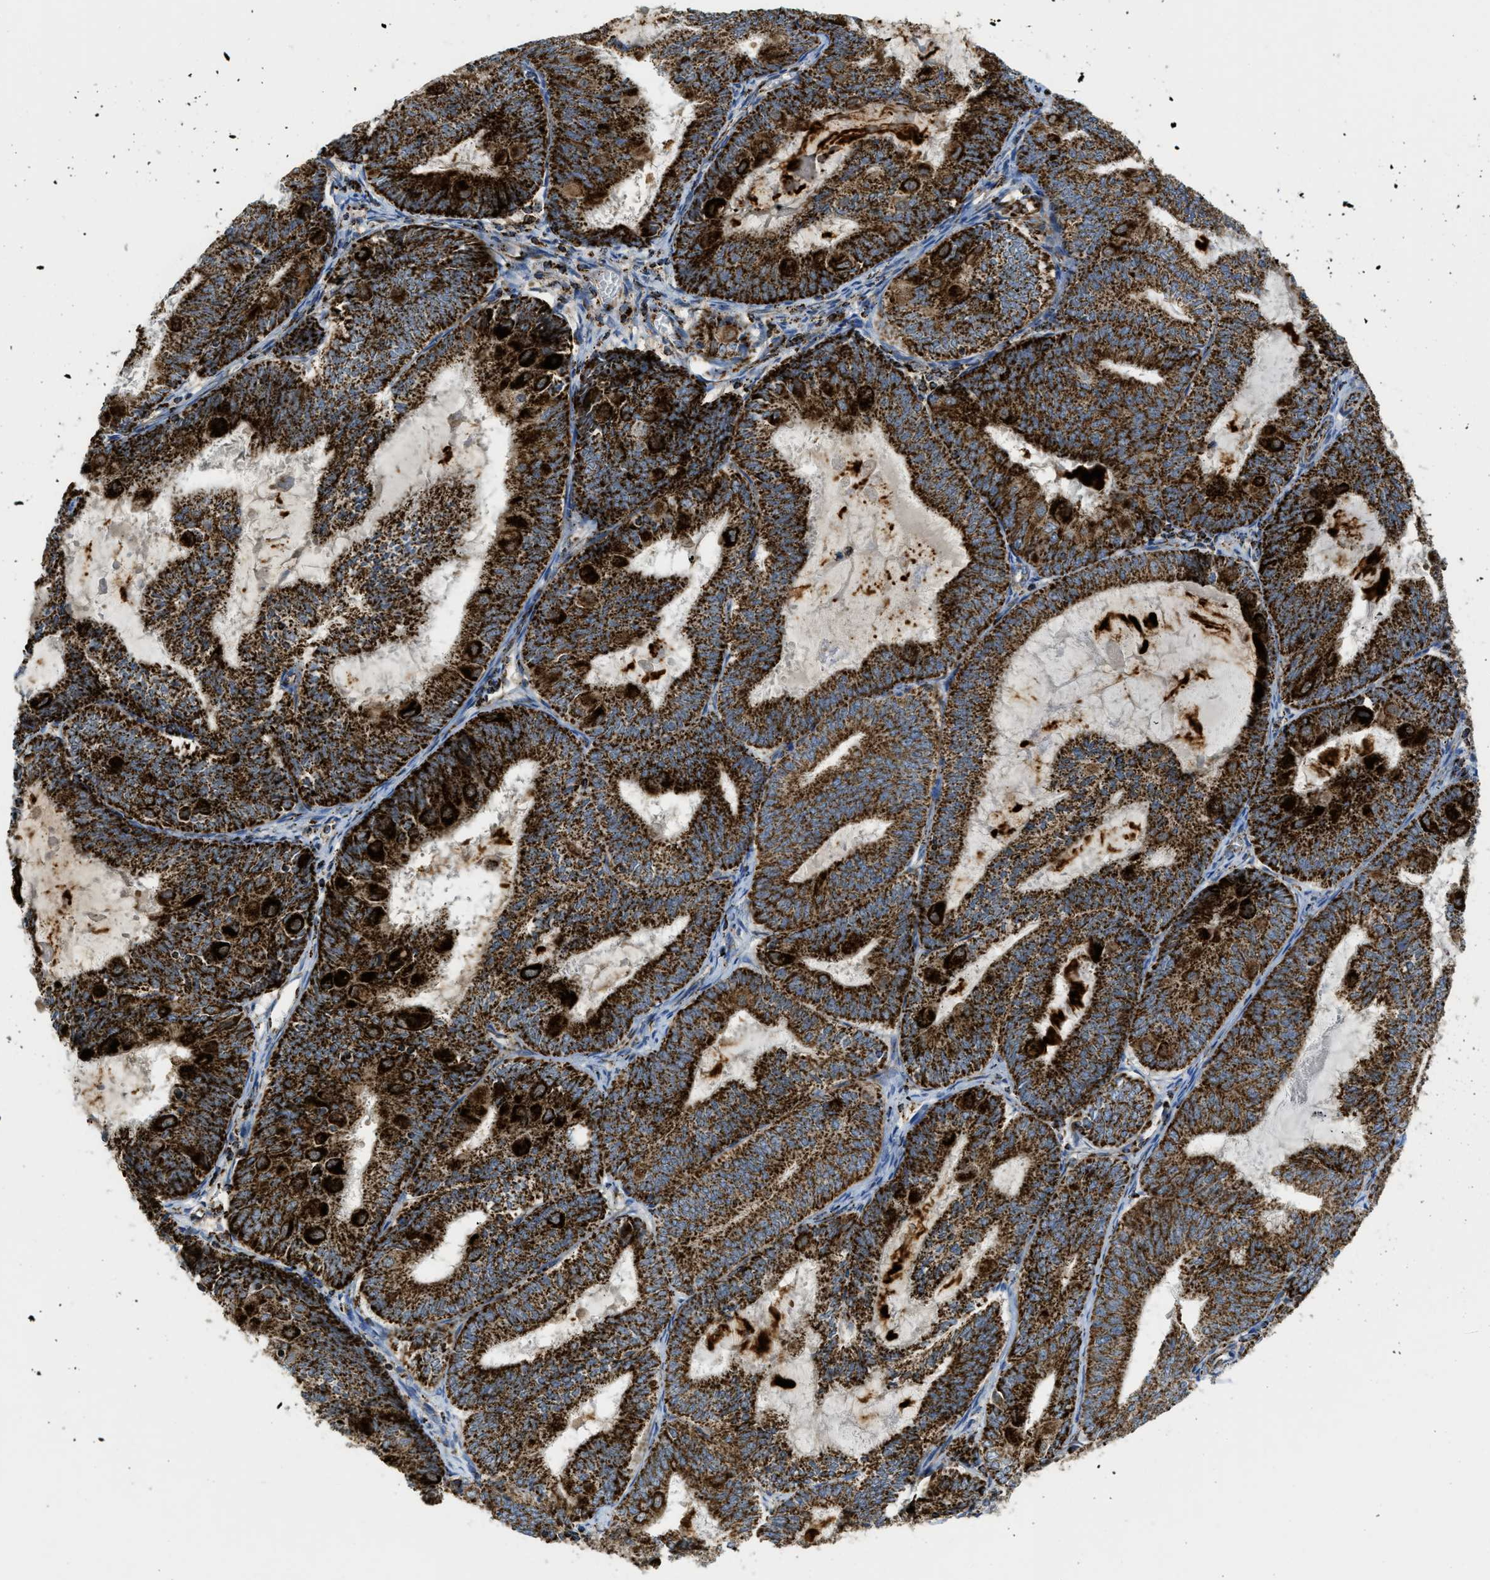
{"staining": {"intensity": "strong", "quantity": ">75%", "location": "cytoplasmic/membranous"}, "tissue": "endometrial cancer", "cell_type": "Tumor cells", "image_type": "cancer", "snomed": [{"axis": "morphology", "description": "Adenocarcinoma, NOS"}, {"axis": "topography", "description": "Endometrium"}], "caption": "This image displays IHC staining of endometrial adenocarcinoma, with high strong cytoplasmic/membranous staining in about >75% of tumor cells.", "gene": "SQOR", "patient": {"sex": "female", "age": 81}}